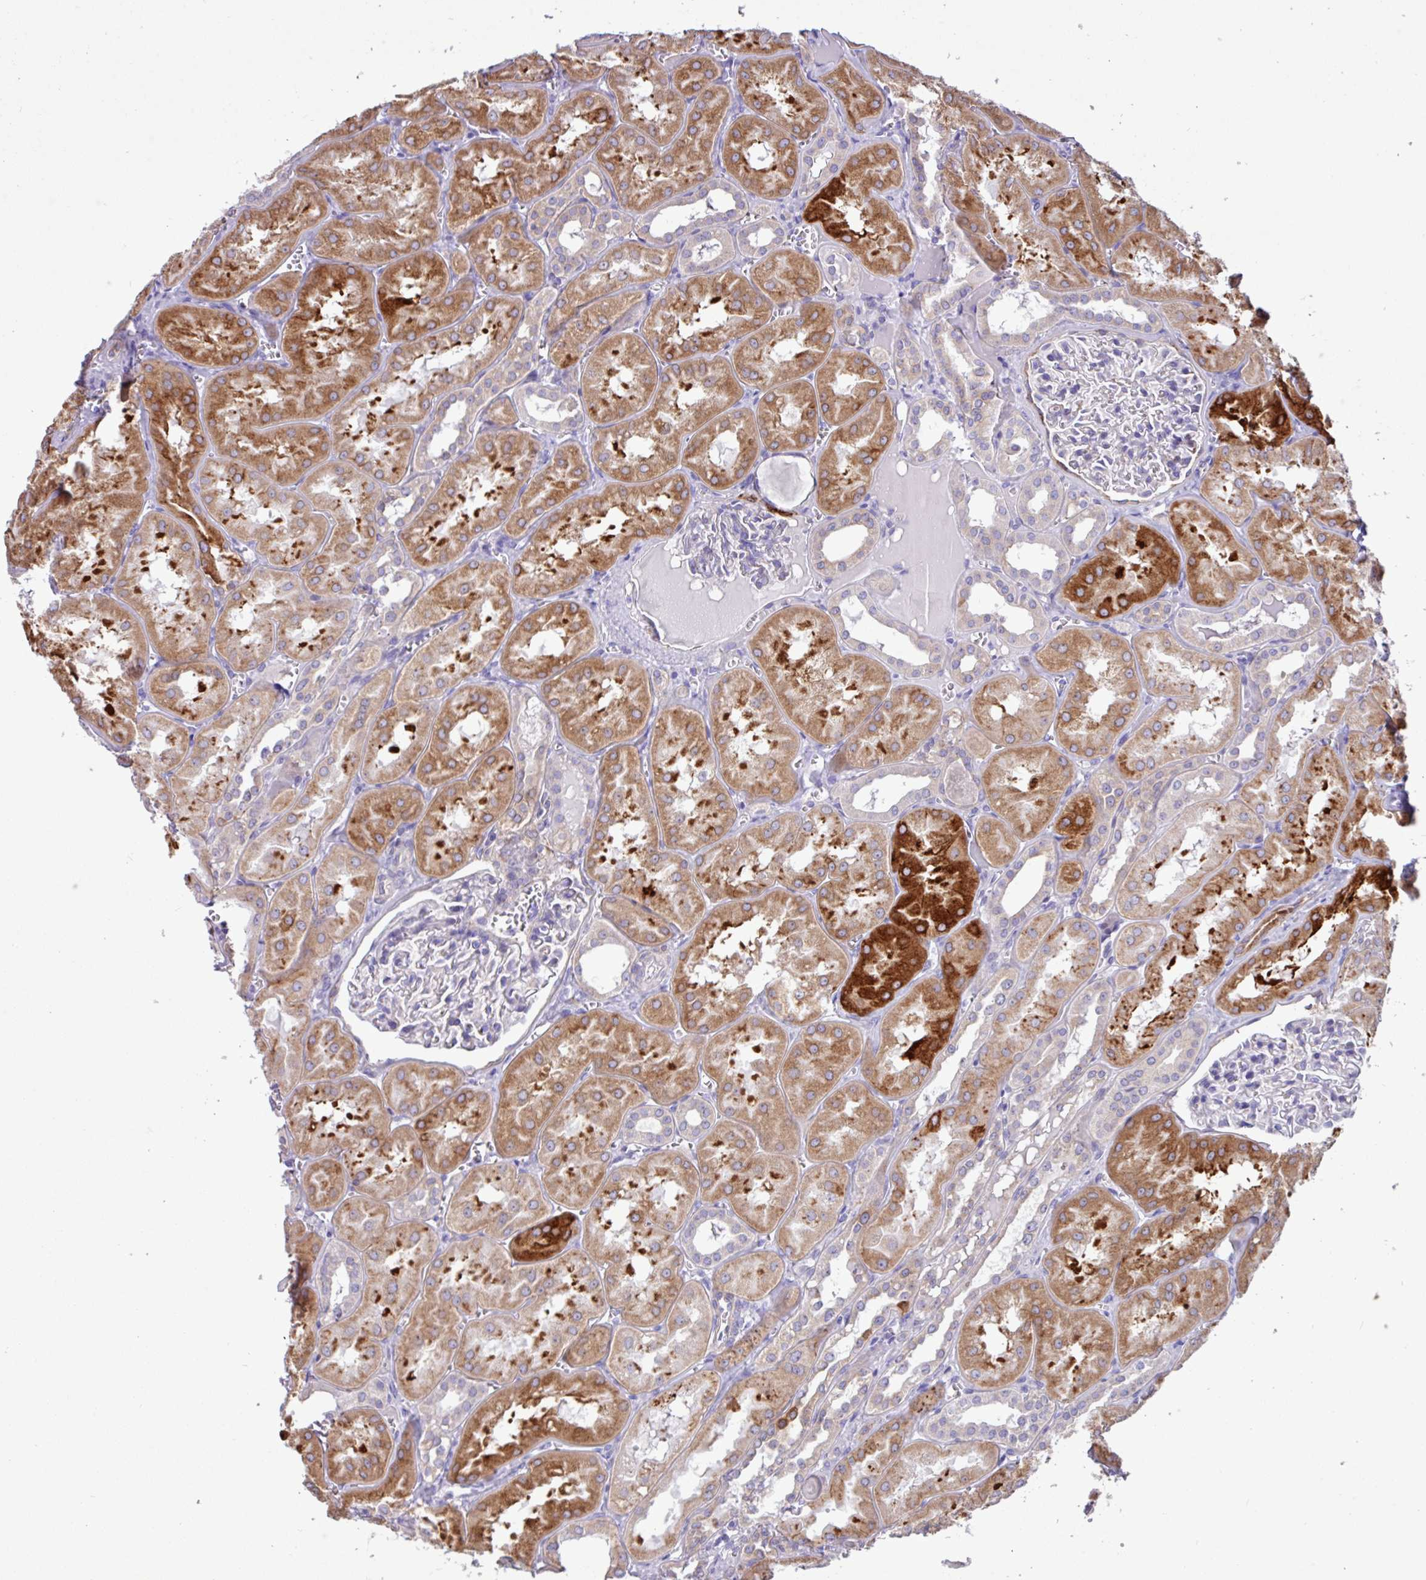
{"staining": {"intensity": "negative", "quantity": "none", "location": "none"}, "tissue": "kidney", "cell_type": "Cells in glomeruli", "image_type": "normal", "snomed": [{"axis": "morphology", "description": "Normal tissue, NOS"}, {"axis": "topography", "description": "Kidney"}], "caption": "Immunohistochemistry (IHC) of benign human kidney displays no staining in cells in glomeruli.", "gene": "SLC38A1", "patient": {"sex": "male", "age": 61}}